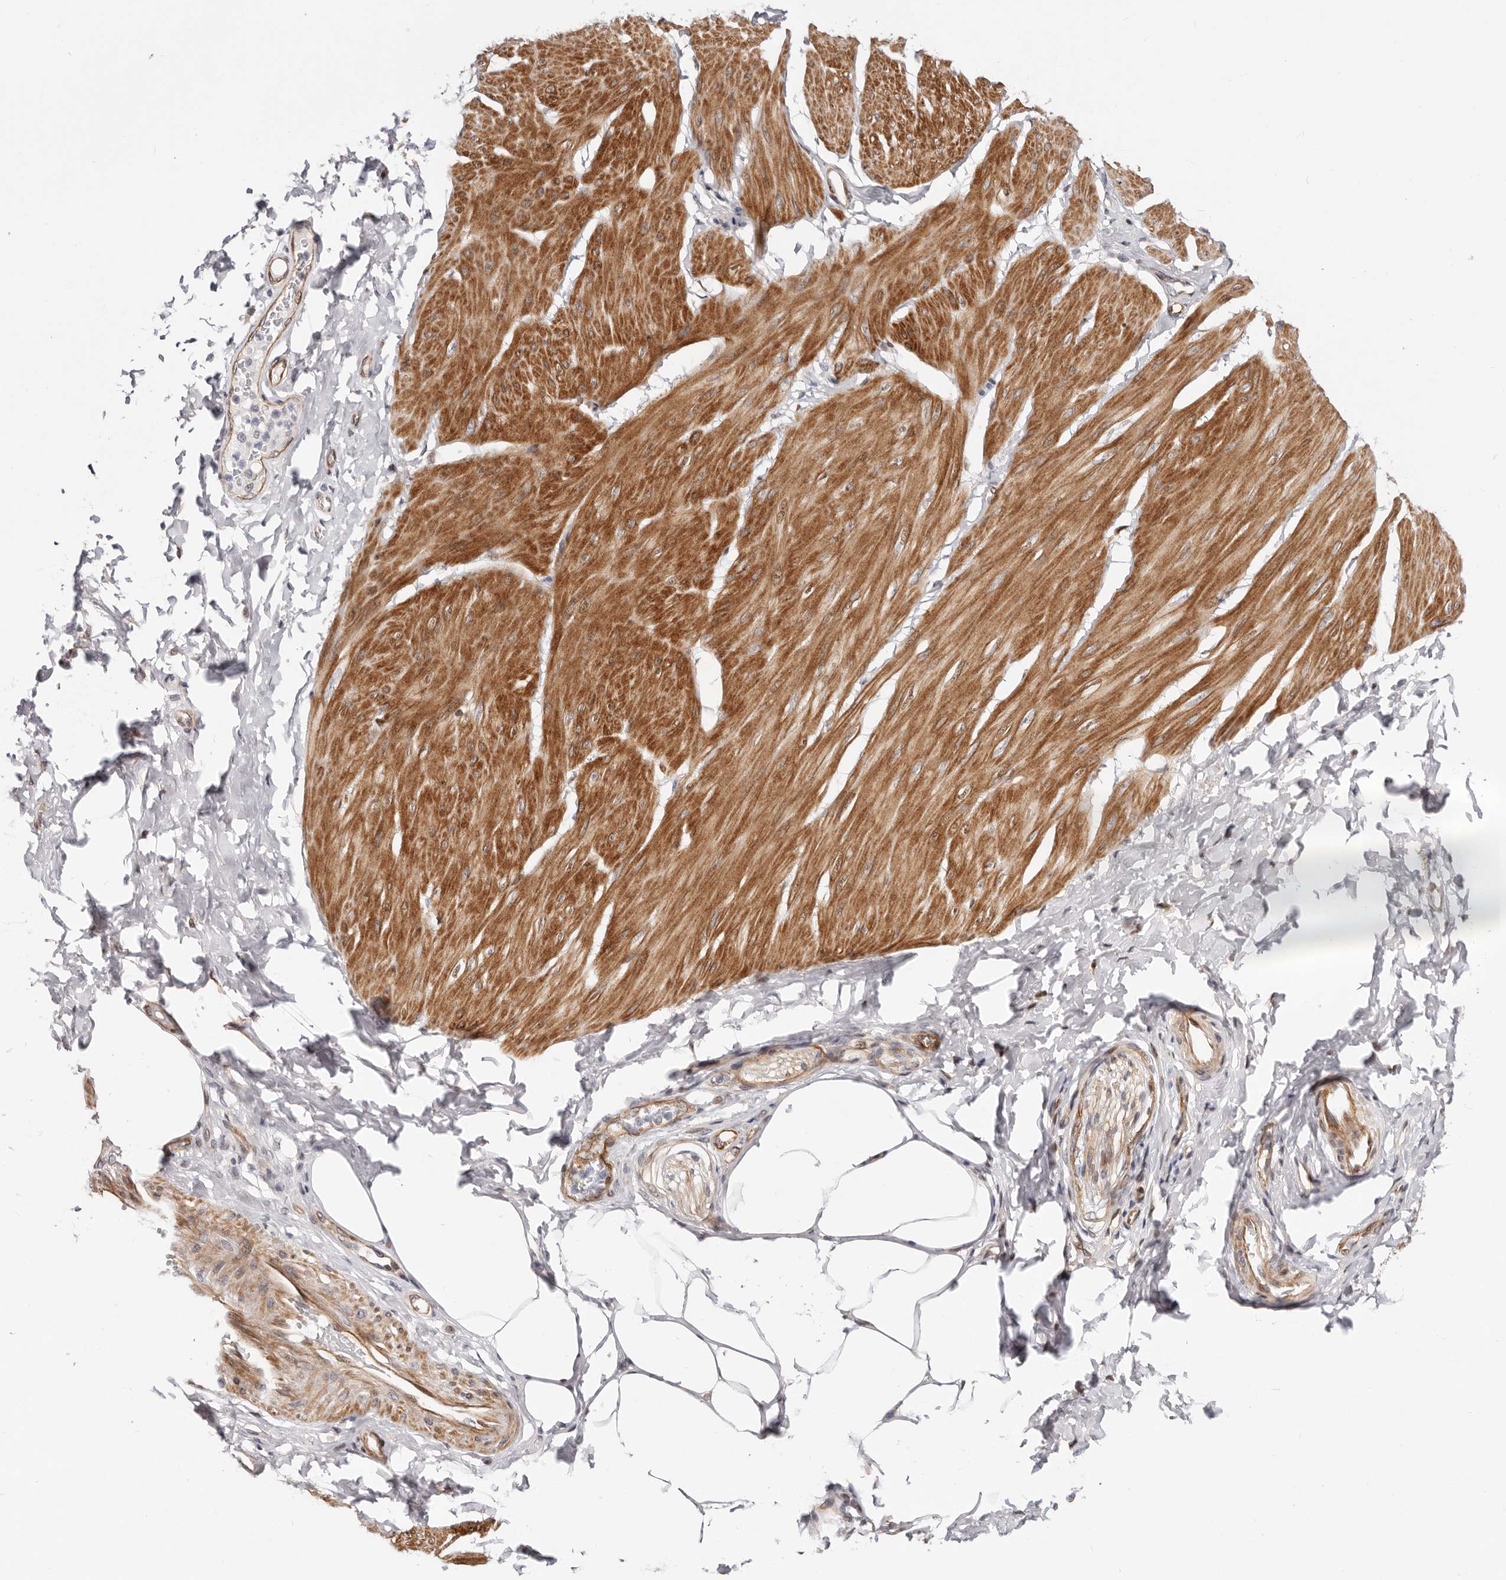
{"staining": {"intensity": "moderate", "quantity": ">75%", "location": "cytoplasmic/membranous,nuclear"}, "tissue": "smooth muscle", "cell_type": "Smooth muscle cells", "image_type": "normal", "snomed": [{"axis": "morphology", "description": "Urothelial carcinoma, High grade"}, {"axis": "topography", "description": "Urinary bladder"}], "caption": "About >75% of smooth muscle cells in unremarkable human smooth muscle reveal moderate cytoplasmic/membranous,nuclear protein staining as visualized by brown immunohistochemical staining.", "gene": "EPHX3", "patient": {"sex": "male", "age": 46}}